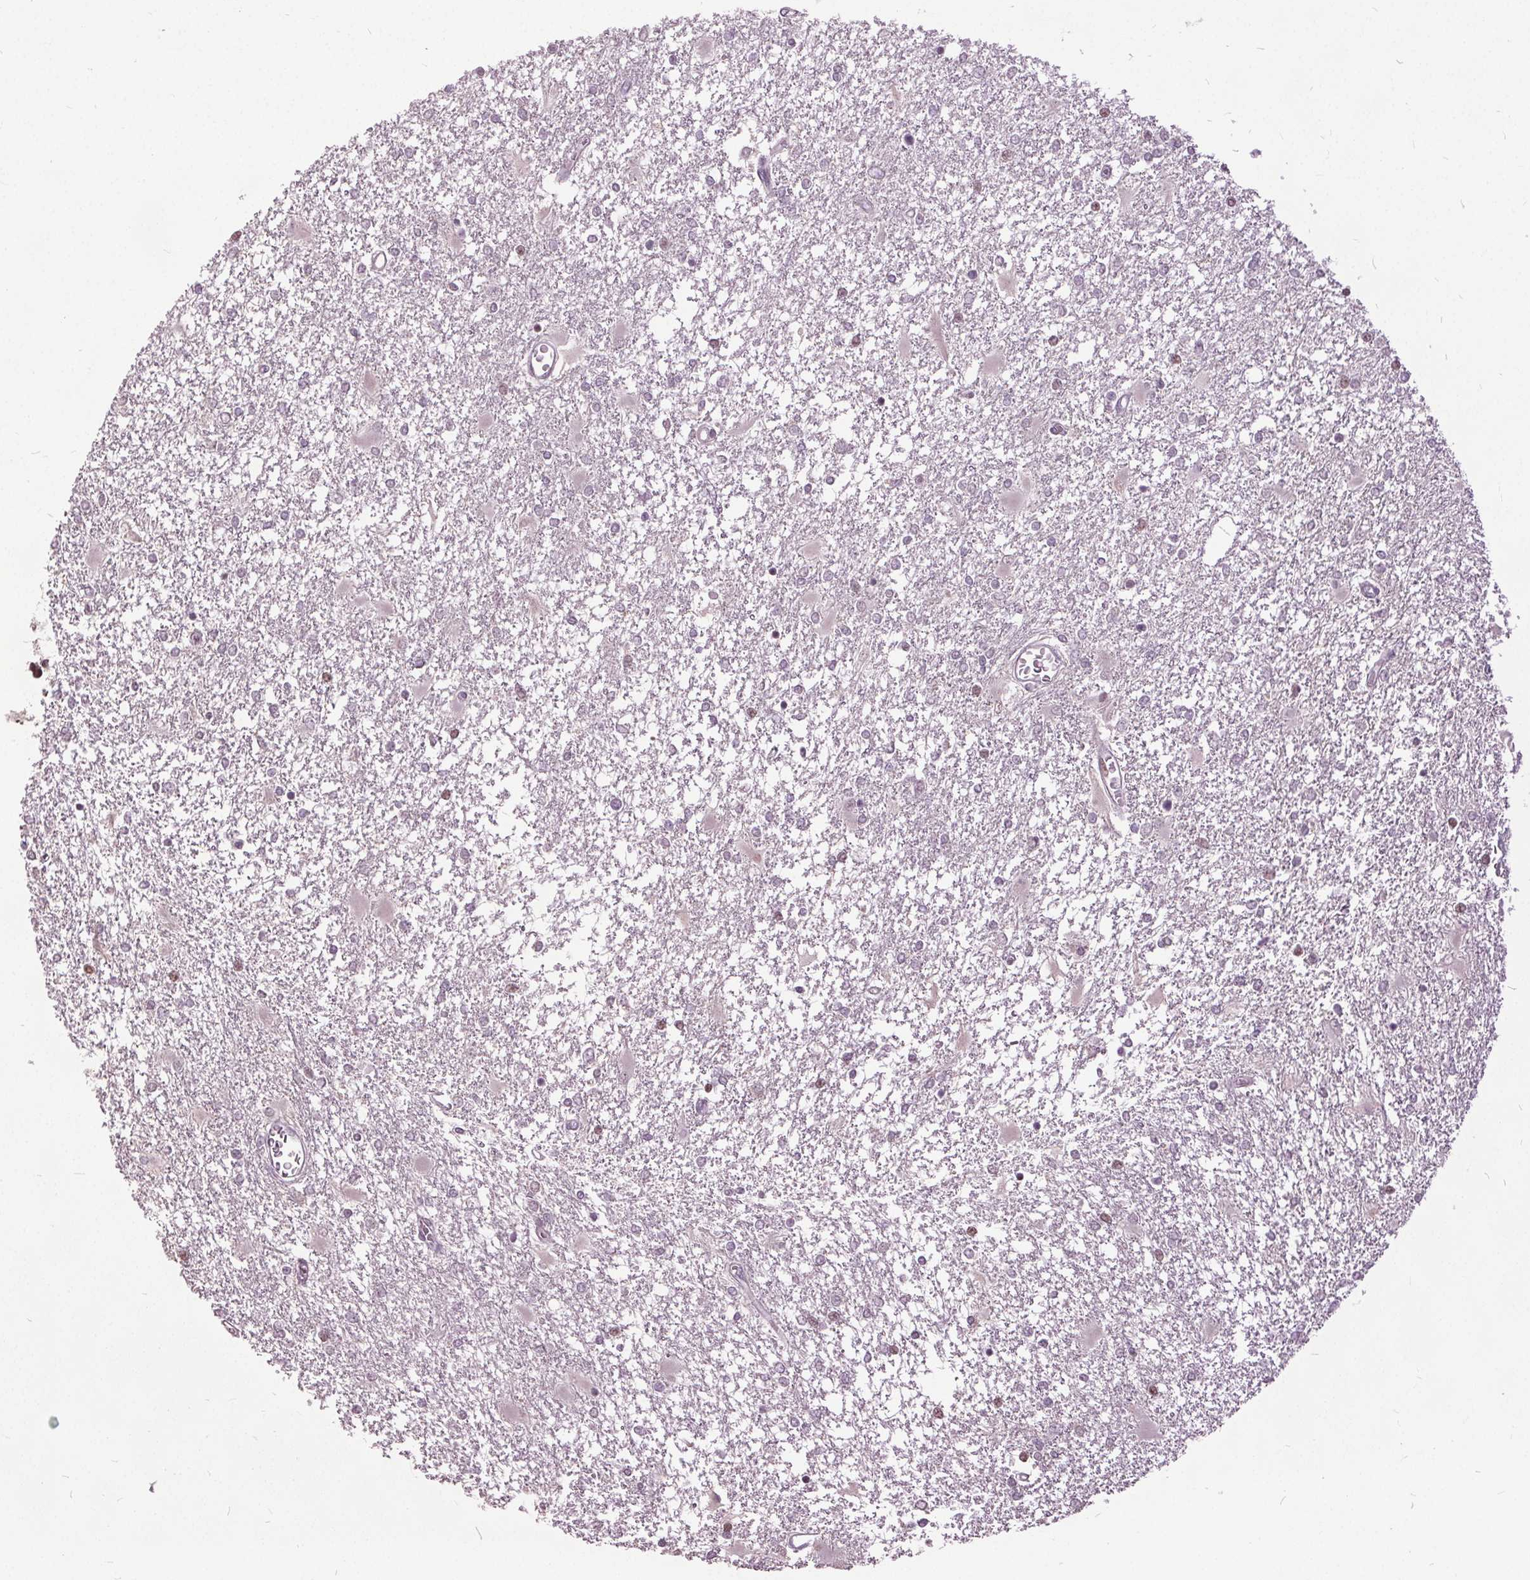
{"staining": {"intensity": "negative", "quantity": "none", "location": "none"}, "tissue": "glioma", "cell_type": "Tumor cells", "image_type": "cancer", "snomed": [{"axis": "morphology", "description": "Glioma, malignant, High grade"}, {"axis": "topography", "description": "Cerebral cortex"}], "caption": "Tumor cells are negative for protein expression in human glioma. (DAB (3,3'-diaminobenzidine) IHC visualized using brightfield microscopy, high magnification).", "gene": "CXCL16", "patient": {"sex": "male", "age": 79}}